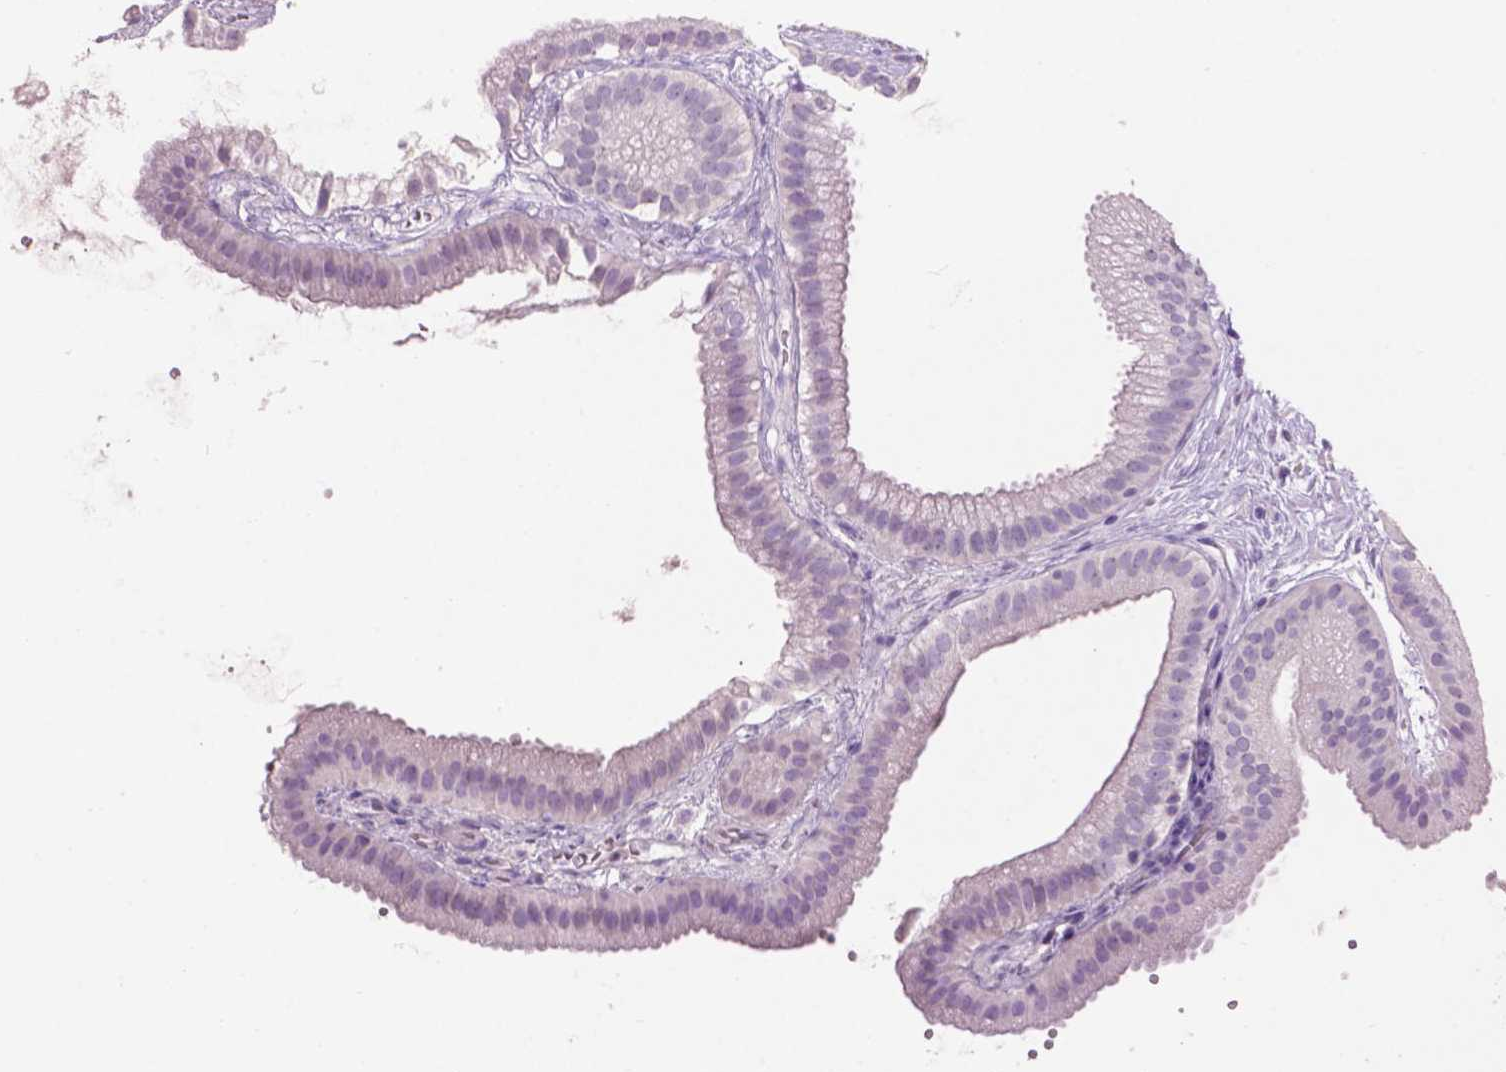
{"staining": {"intensity": "negative", "quantity": "none", "location": "none"}, "tissue": "gallbladder", "cell_type": "Glandular cells", "image_type": "normal", "snomed": [{"axis": "morphology", "description": "Normal tissue, NOS"}, {"axis": "topography", "description": "Gallbladder"}], "caption": "Immunohistochemical staining of normal gallbladder shows no significant positivity in glandular cells. (DAB (3,3'-diaminobenzidine) immunohistochemistry (IHC), high magnification).", "gene": "CRYBA4", "patient": {"sex": "female", "age": 63}}